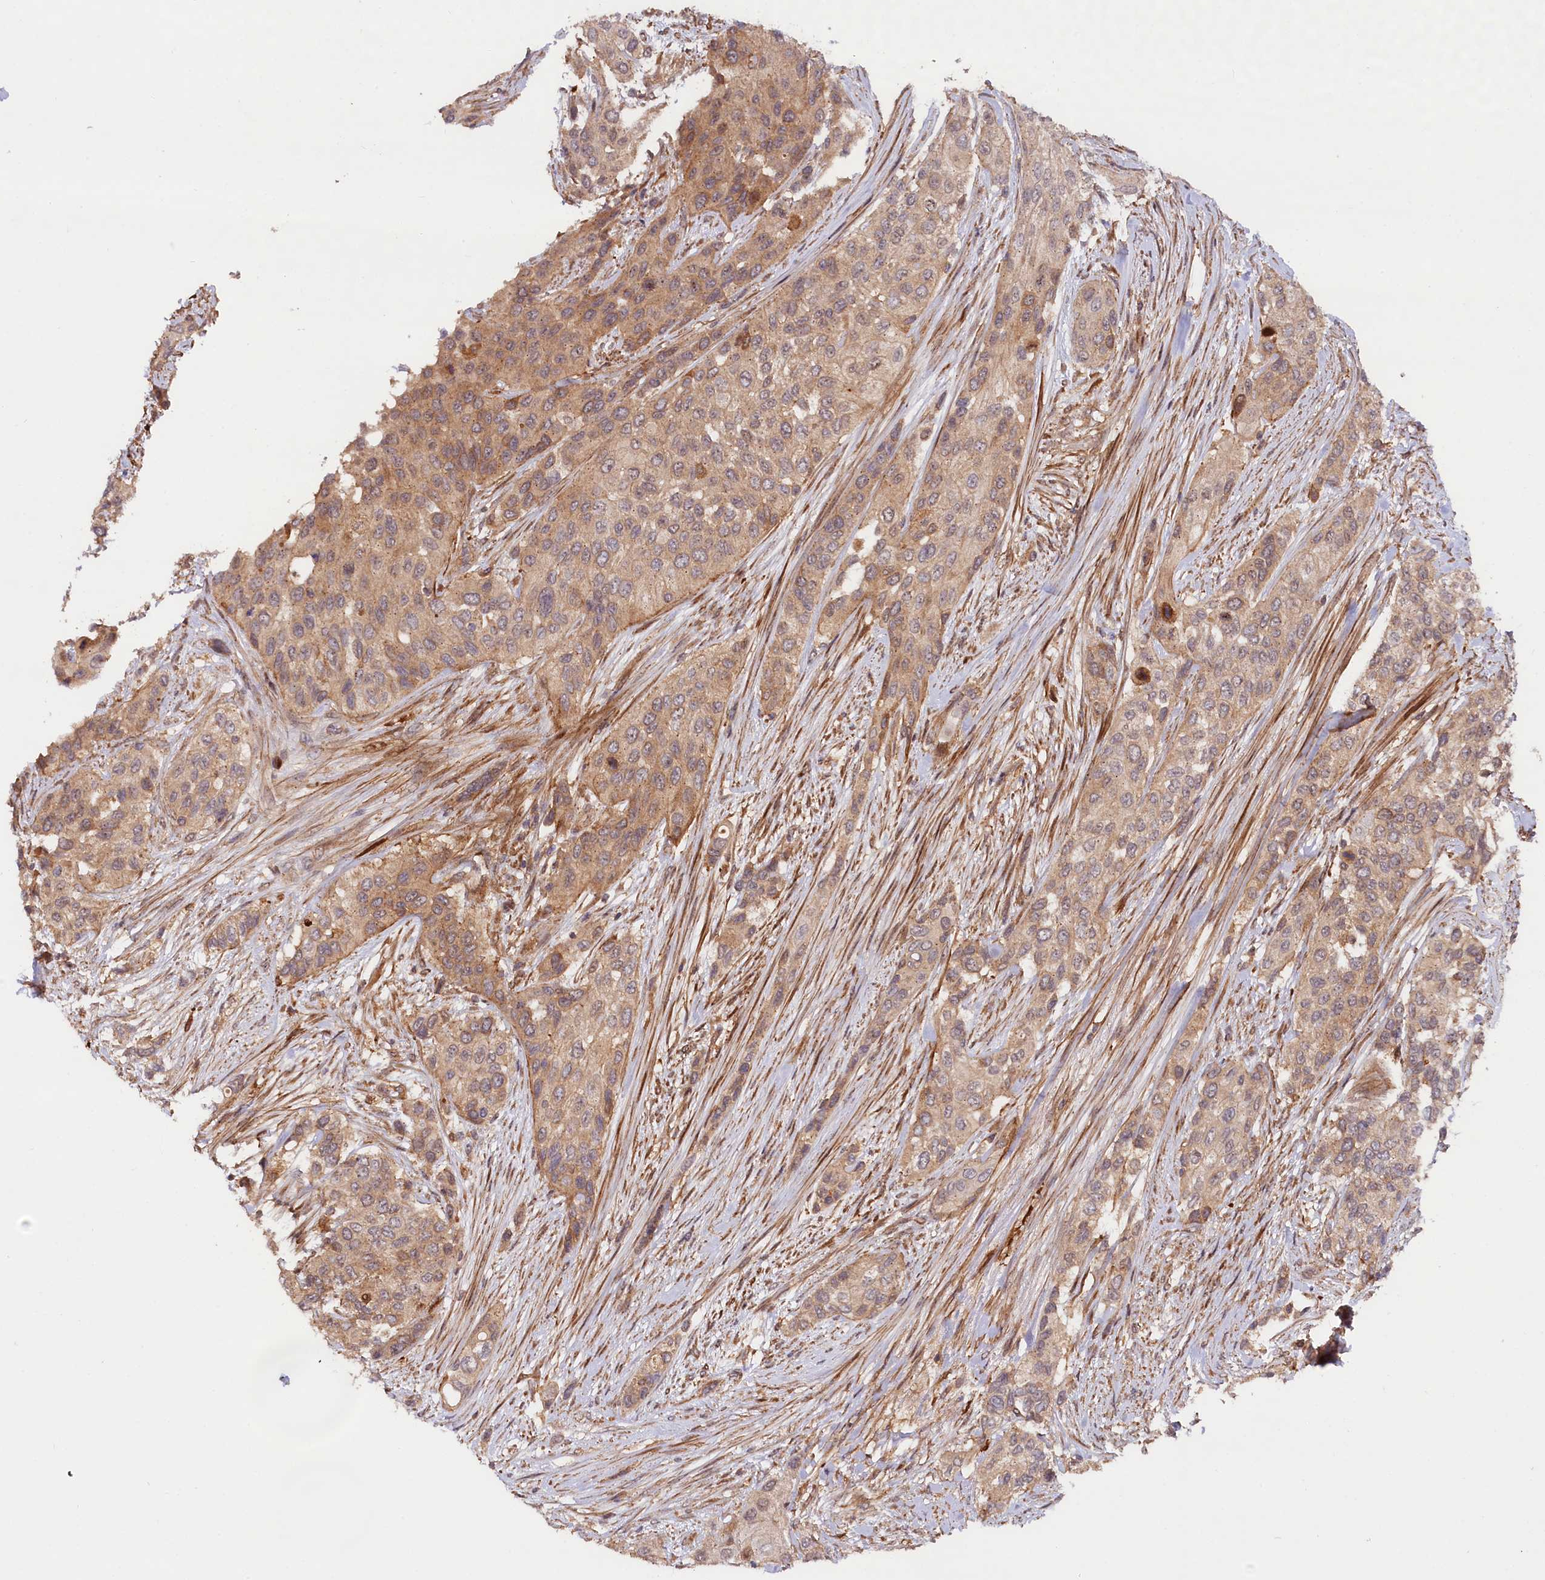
{"staining": {"intensity": "moderate", "quantity": ">75%", "location": "cytoplasmic/membranous"}, "tissue": "urothelial cancer", "cell_type": "Tumor cells", "image_type": "cancer", "snomed": [{"axis": "morphology", "description": "Normal tissue, NOS"}, {"axis": "morphology", "description": "Urothelial carcinoma, High grade"}, {"axis": "topography", "description": "Vascular tissue"}, {"axis": "topography", "description": "Urinary bladder"}], "caption": "A micrograph showing moderate cytoplasmic/membranous staining in approximately >75% of tumor cells in urothelial cancer, as visualized by brown immunohistochemical staining.", "gene": "NEDD1", "patient": {"sex": "female", "age": 56}}